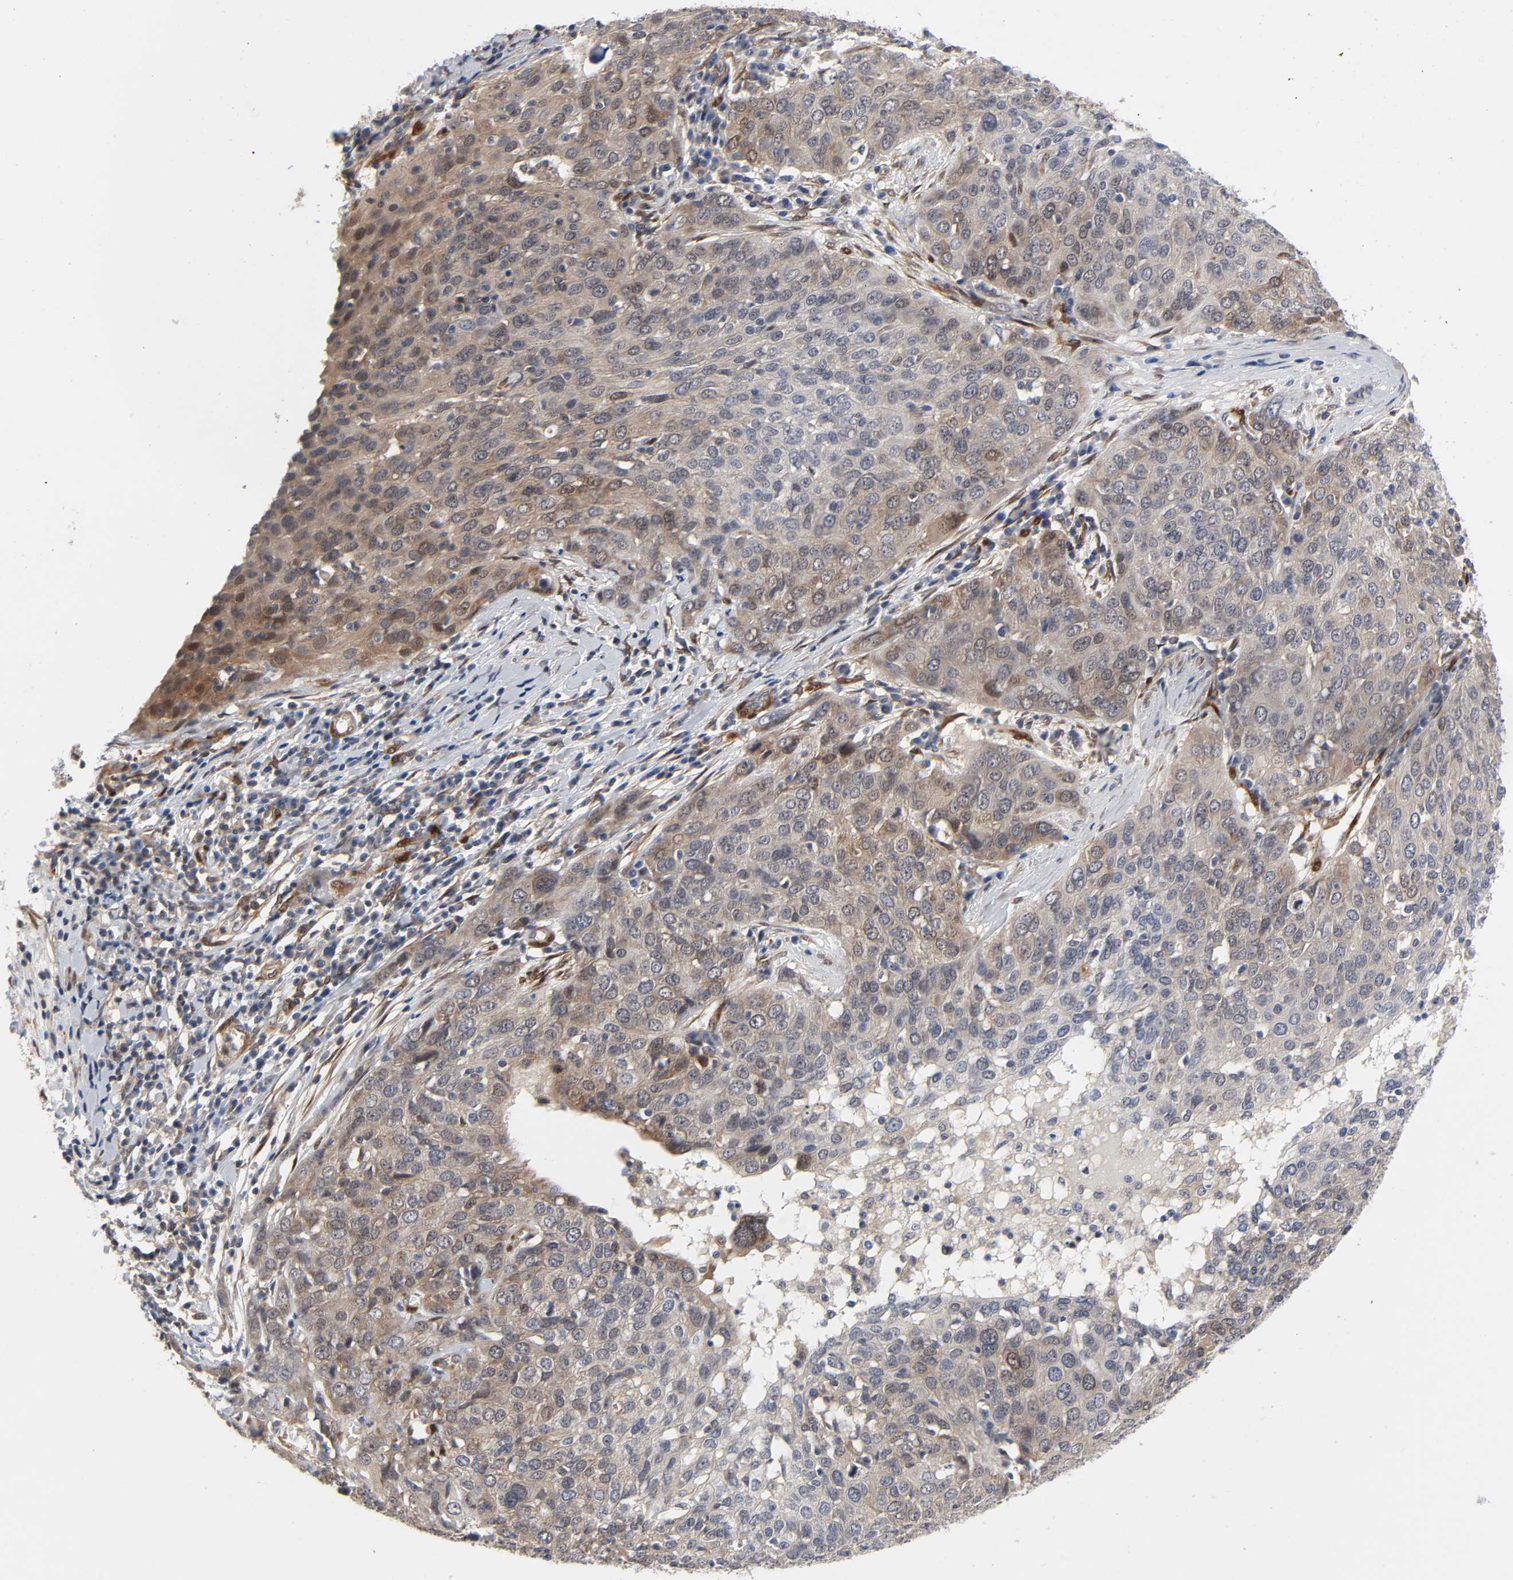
{"staining": {"intensity": "moderate", "quantity": ">75%", "location": "cytoplasmic/membranous"}, "tissue": "ovarian cancer", "cell_type": "Tumor cells", "image_type": "cancer", "snomed": [{"axis": "morphology", "description": "Carcinoma, endometroid"}, {"axis": "topography", "description": "Ovary"}], "caption": "DAB (3,3'-diaminobenzidine) immunohistochemical staining of human ovarian endometroid carcinoma reveals moderate cytoplasmic/membranous protein expression in about >75% of tumor cells. Nuclei are stained in blue.", "gene": "PTEN", "patient": {"sex": "female", "age": 50}}